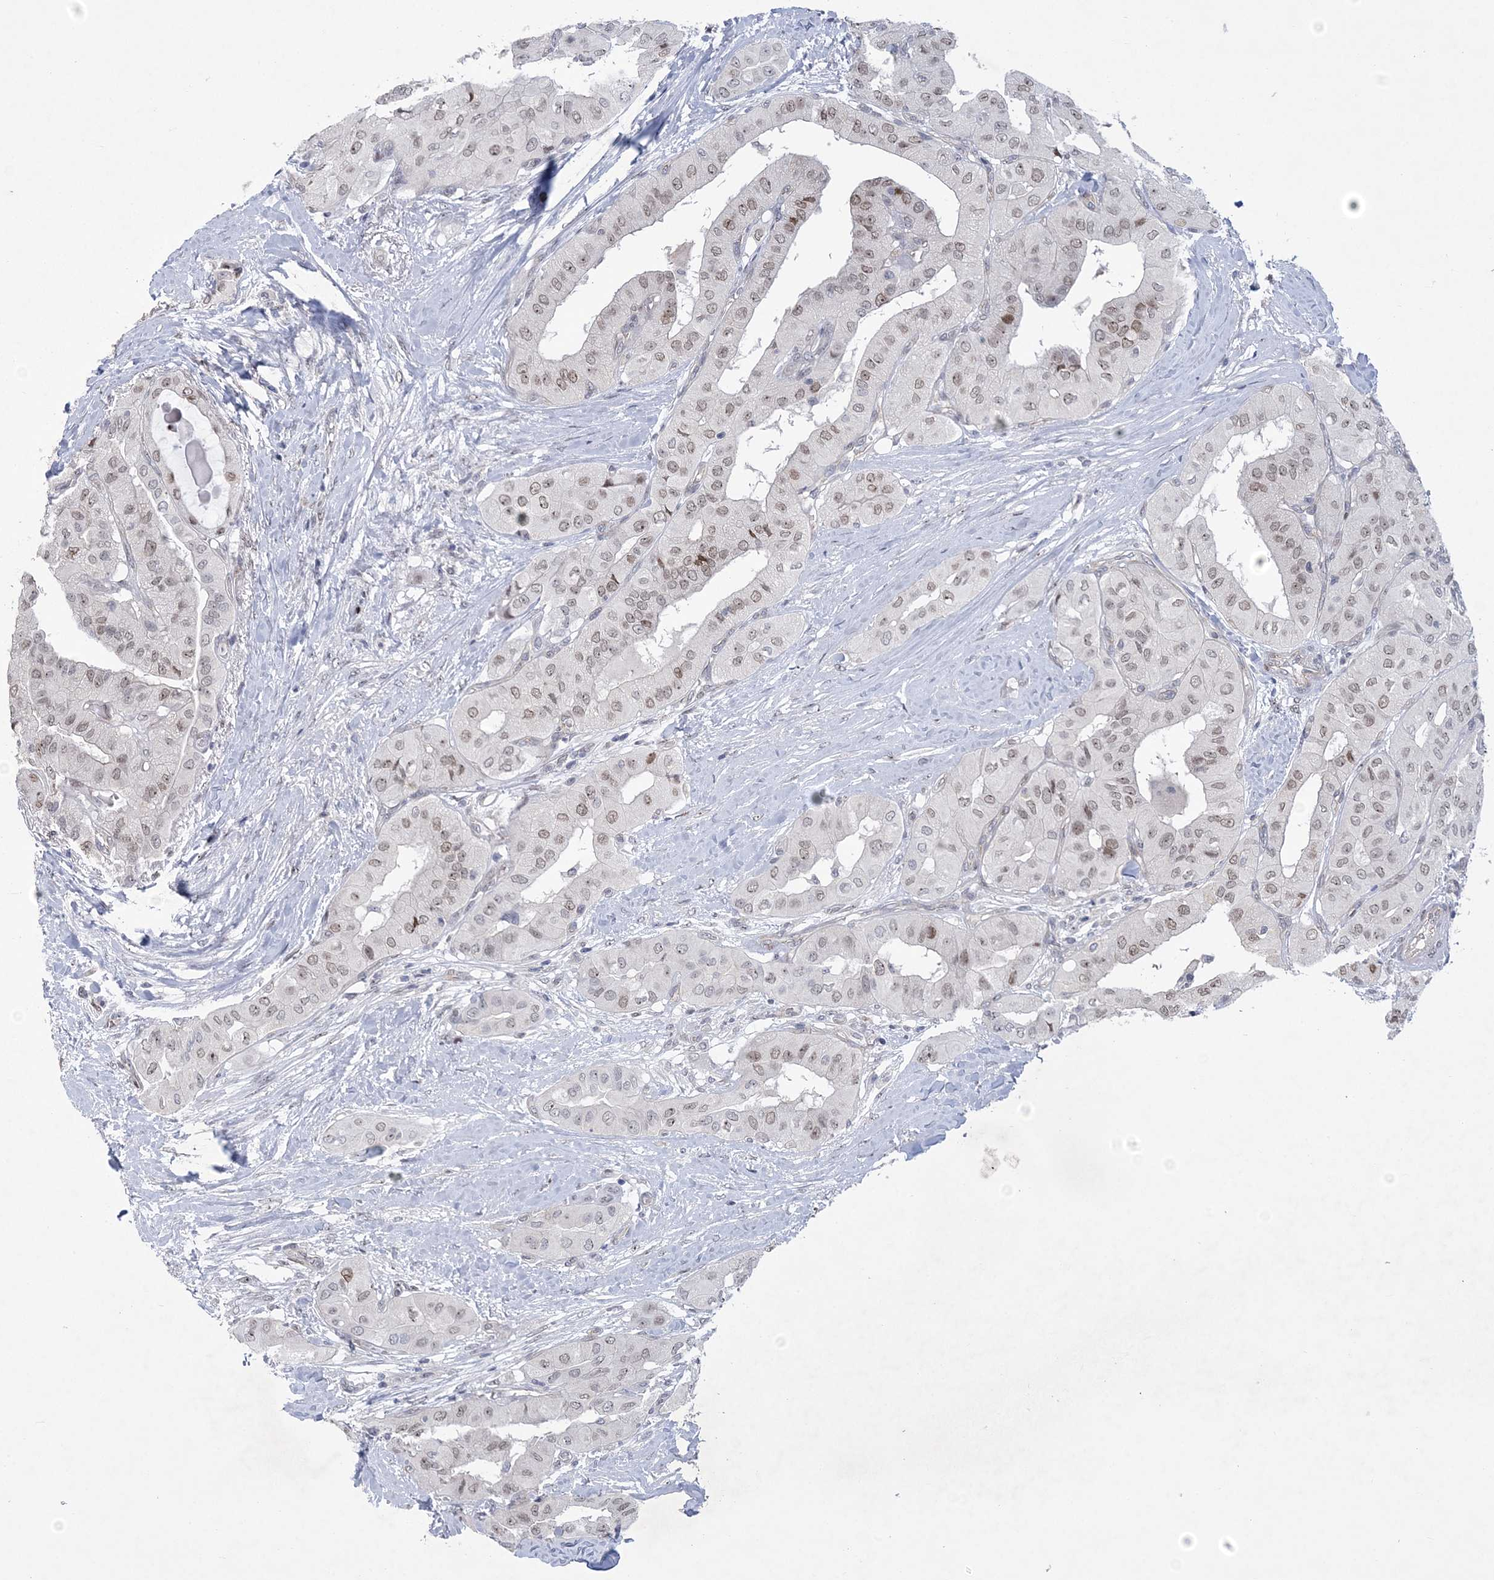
{"staining": {"intensity": "weak", "quantity": ">75%", "location": "nuclear"}, "tissue": "thyroid cancer", "cell_type": "Tumor cells", "image_type": "cancer", "snomed": [{"axis": "morphology", "description": "Papillary adenocarcinoma, NOS"}, {"axis": "topography", "description": "Thyroid gland"}], "caption": "Thyroid cancer stained with a protein marker exhibits weak staining in tumor cells.", "gene": "HOMEZ", "patient": {"sex": "female", "age": 59}}